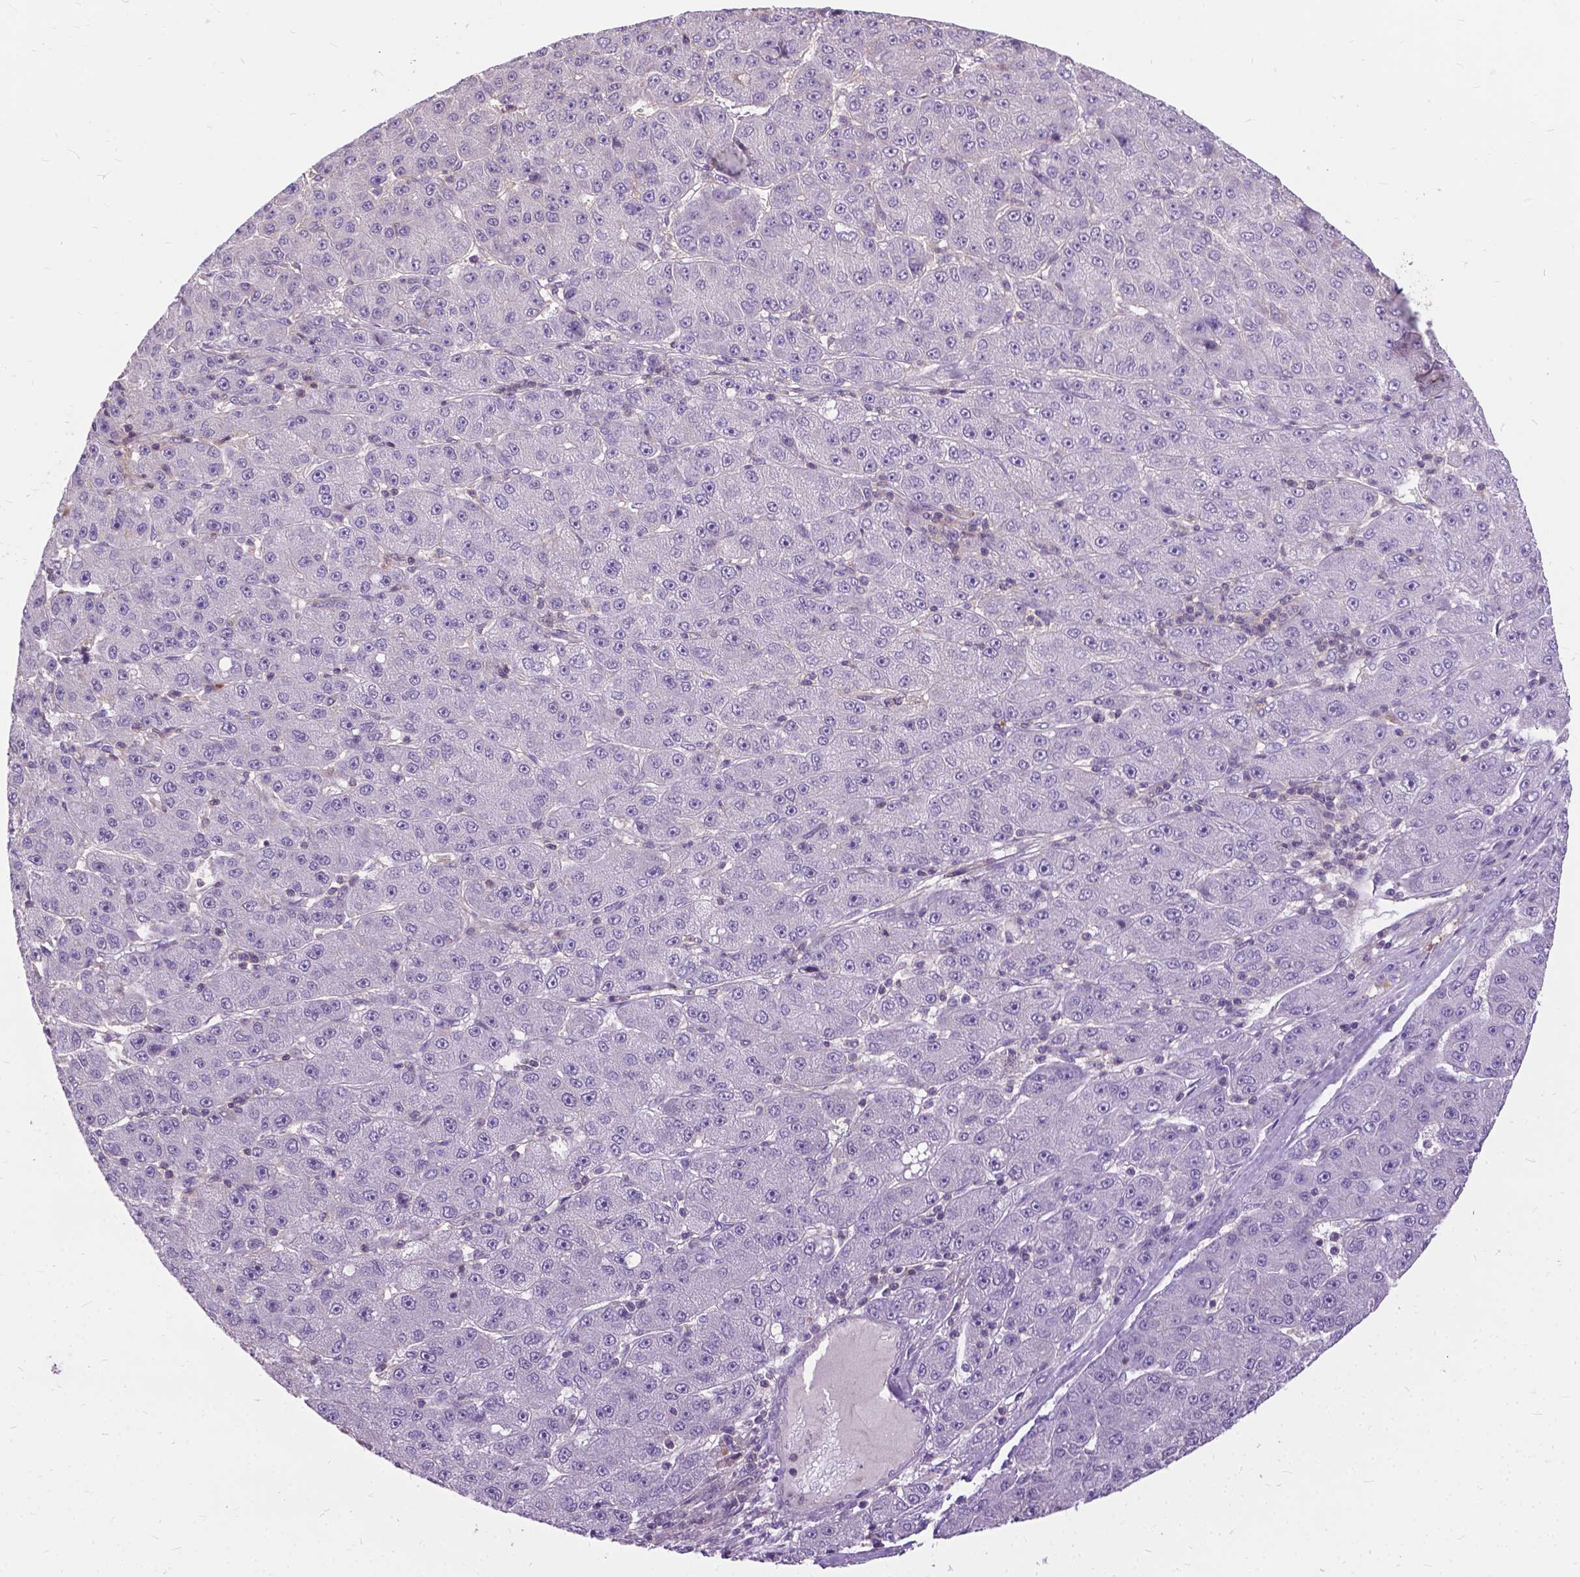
{"staining": {"intensity": "negative", "quantity": "none", "location": "none"}, "tissue": "liver cancer", "cell_type": "Tumor cells", "image_type": "cancer", "snomed": [{"axis": "morphology", "description": "Carcinoma, Hepatocellular, NOS"}, {"axis": "topography", "description": "Liver"}], "caption": "Liver cancer stained for a protein using IHC demonstrates no staining tumor cells.", "gene": "JAK3", "patient": {"sex": "male", "age": 67}}